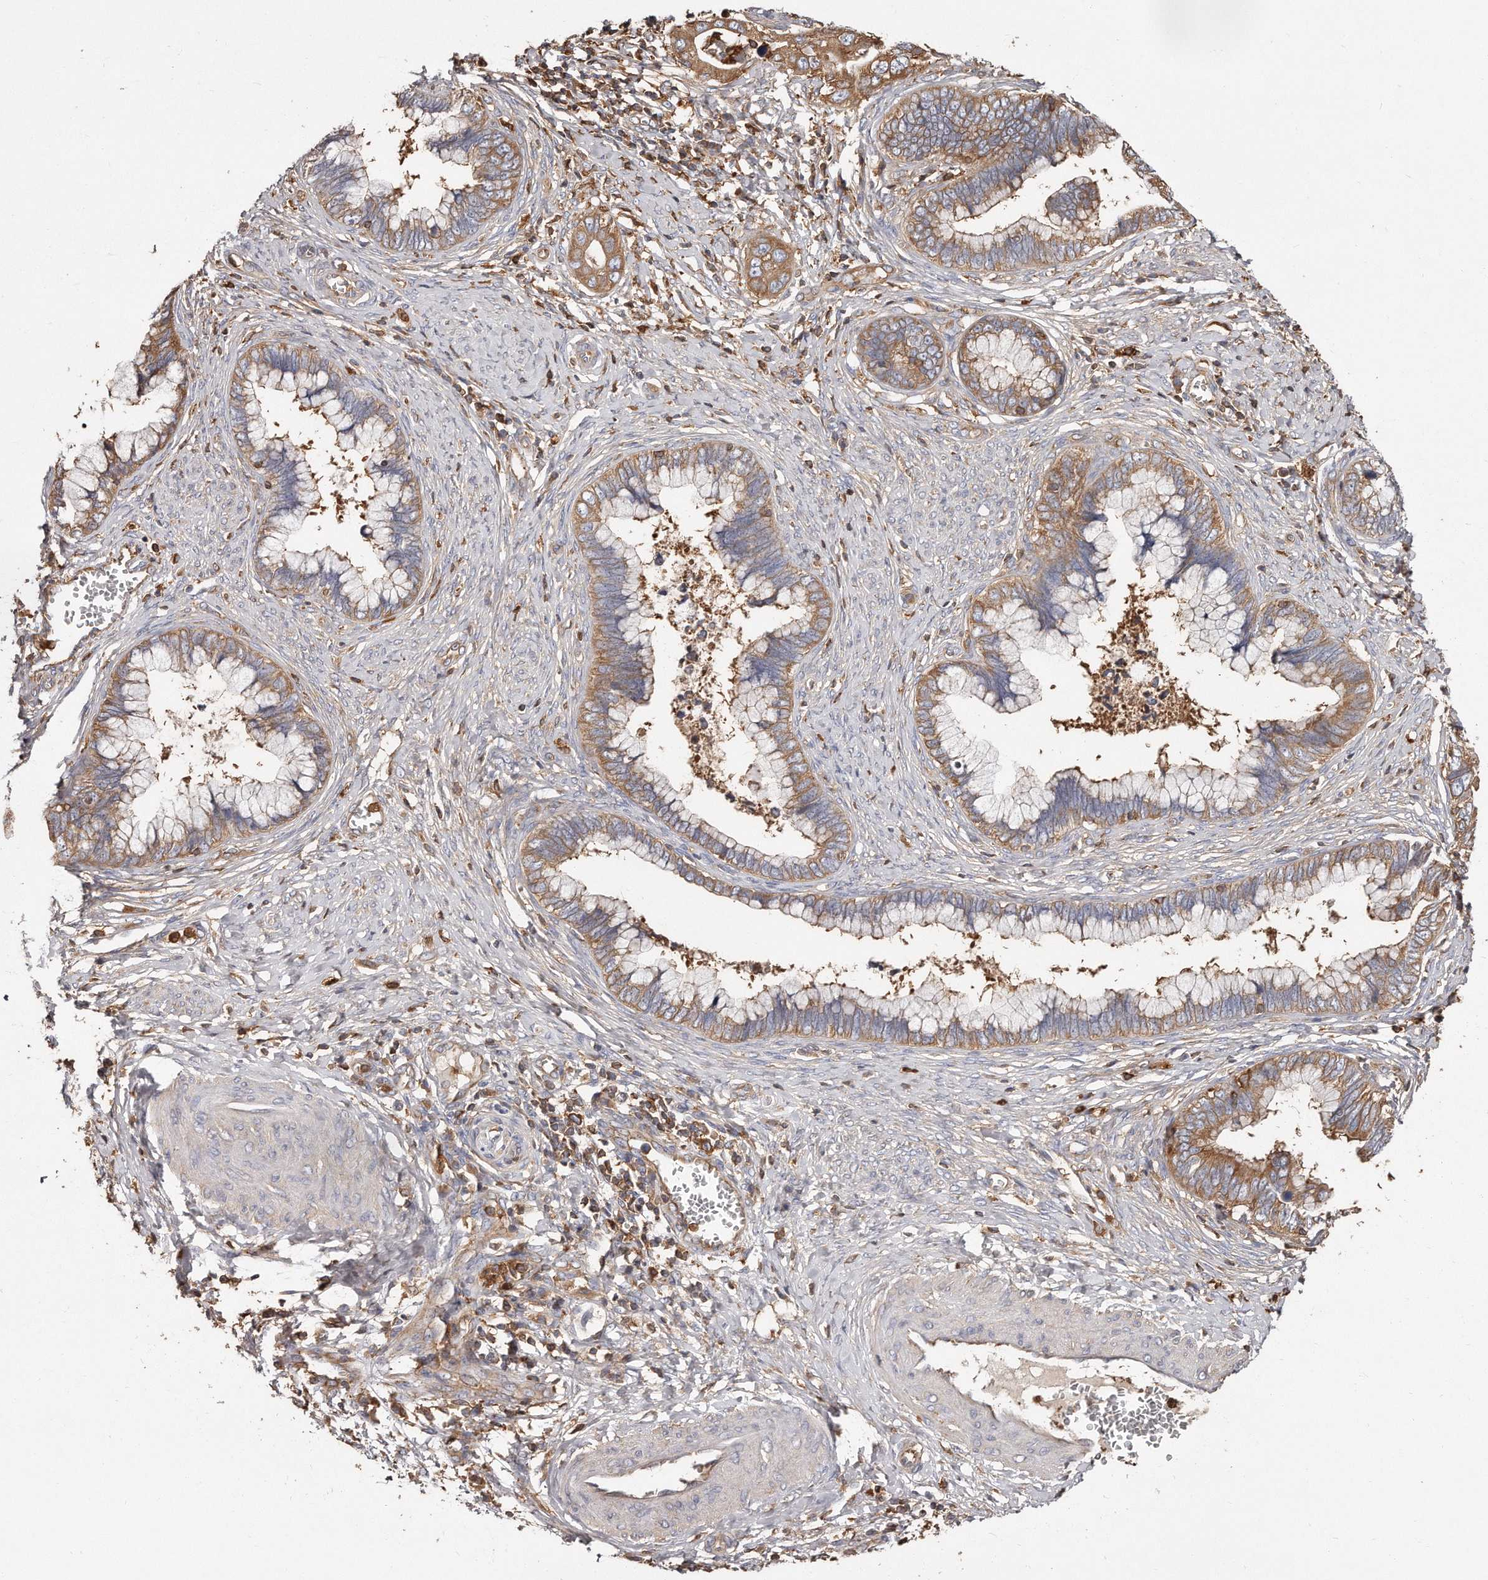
{"staining": {"intensity": "moderate", "quantity": ">75%", "location": "cytoplasmic/membranous"}, "tissue": "cervical cancer", "cell_type": "Tumor cells", "image_type": "cancer", "snomed": [{"axis": "morphology", "description": "Adenocarcinoma, NOS"}, {"axis": "topography", "description": "Cervix"}], "caption": "Human adenocarcinoma (cervical) stained with a brown dye reveals moderate cytoplasmic/membranous positive expression in approximately >75% of tumor cells.", "gene": "CAP1", "patient": {"sex": "female", "age": 44}}